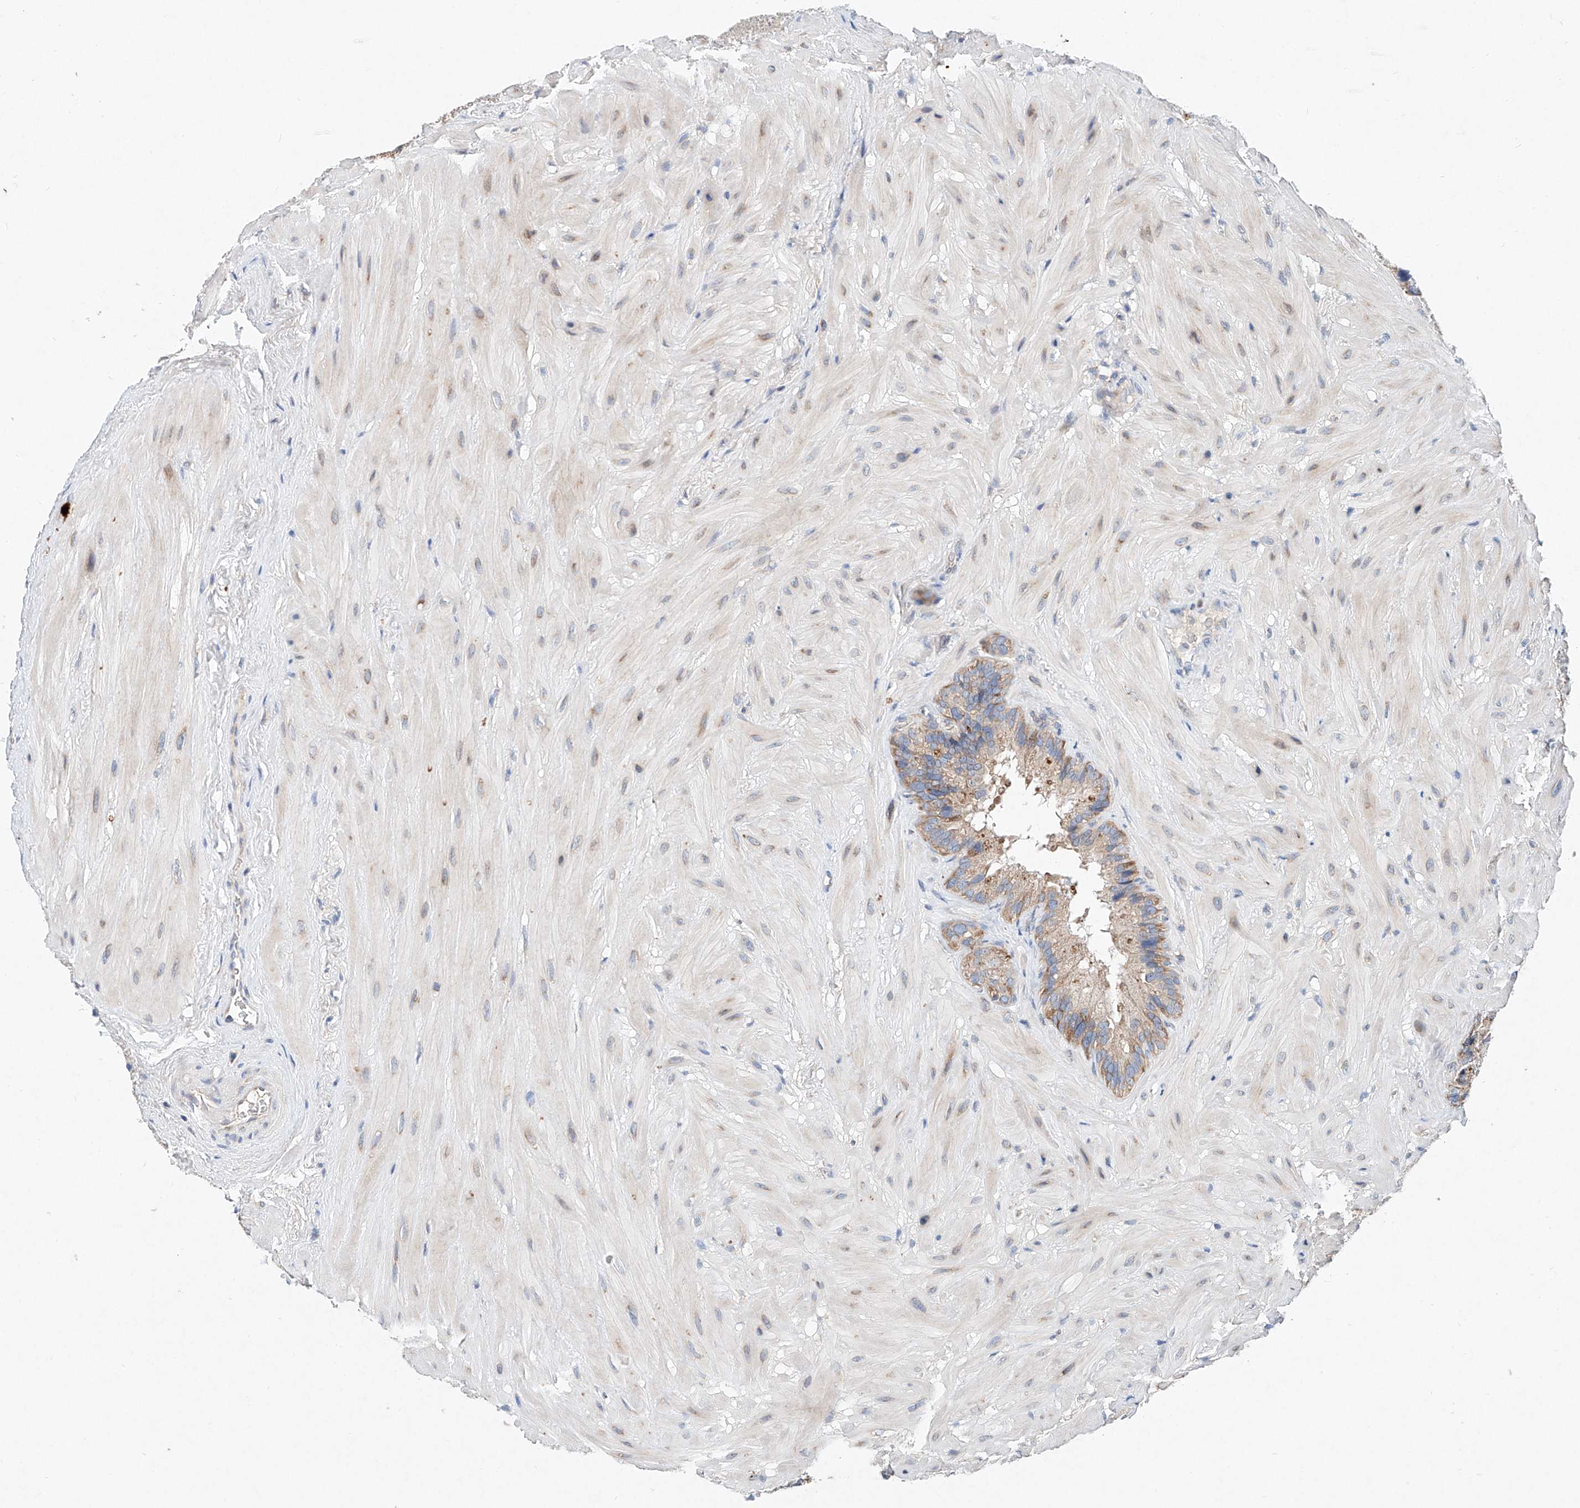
{"staining": {"intensity": "moderate", "quantity": "25%-75%", "location": "cytoplasmic/membranous"}, "tissue": "seminal vesicle", "cell_type": "Glandular cells", "image_type": "normal", "snomed": [{"axis": "morphology", "description": "Normal tissue, NOS"}, {"axis": "topography", "description": "Prostate"}, {"axis": "topography", "description": "Seminal veicle"}], "caption": "IHC staining of unremarkable seminal vesicle, which displays medium levels of moderate cytoplasmic/membranous positivity in about 25%-75% of glandular cells indicating moderate cytoplasmic/membranous protein positivity. The staining was performed using DAB (3,3'-diaminobenzidine) (brown) for protein detection and nuclei were counterstained in hematoxylin (blue).", "gene": "FASTK", "patient": {"sex": "male", "age": 68}}